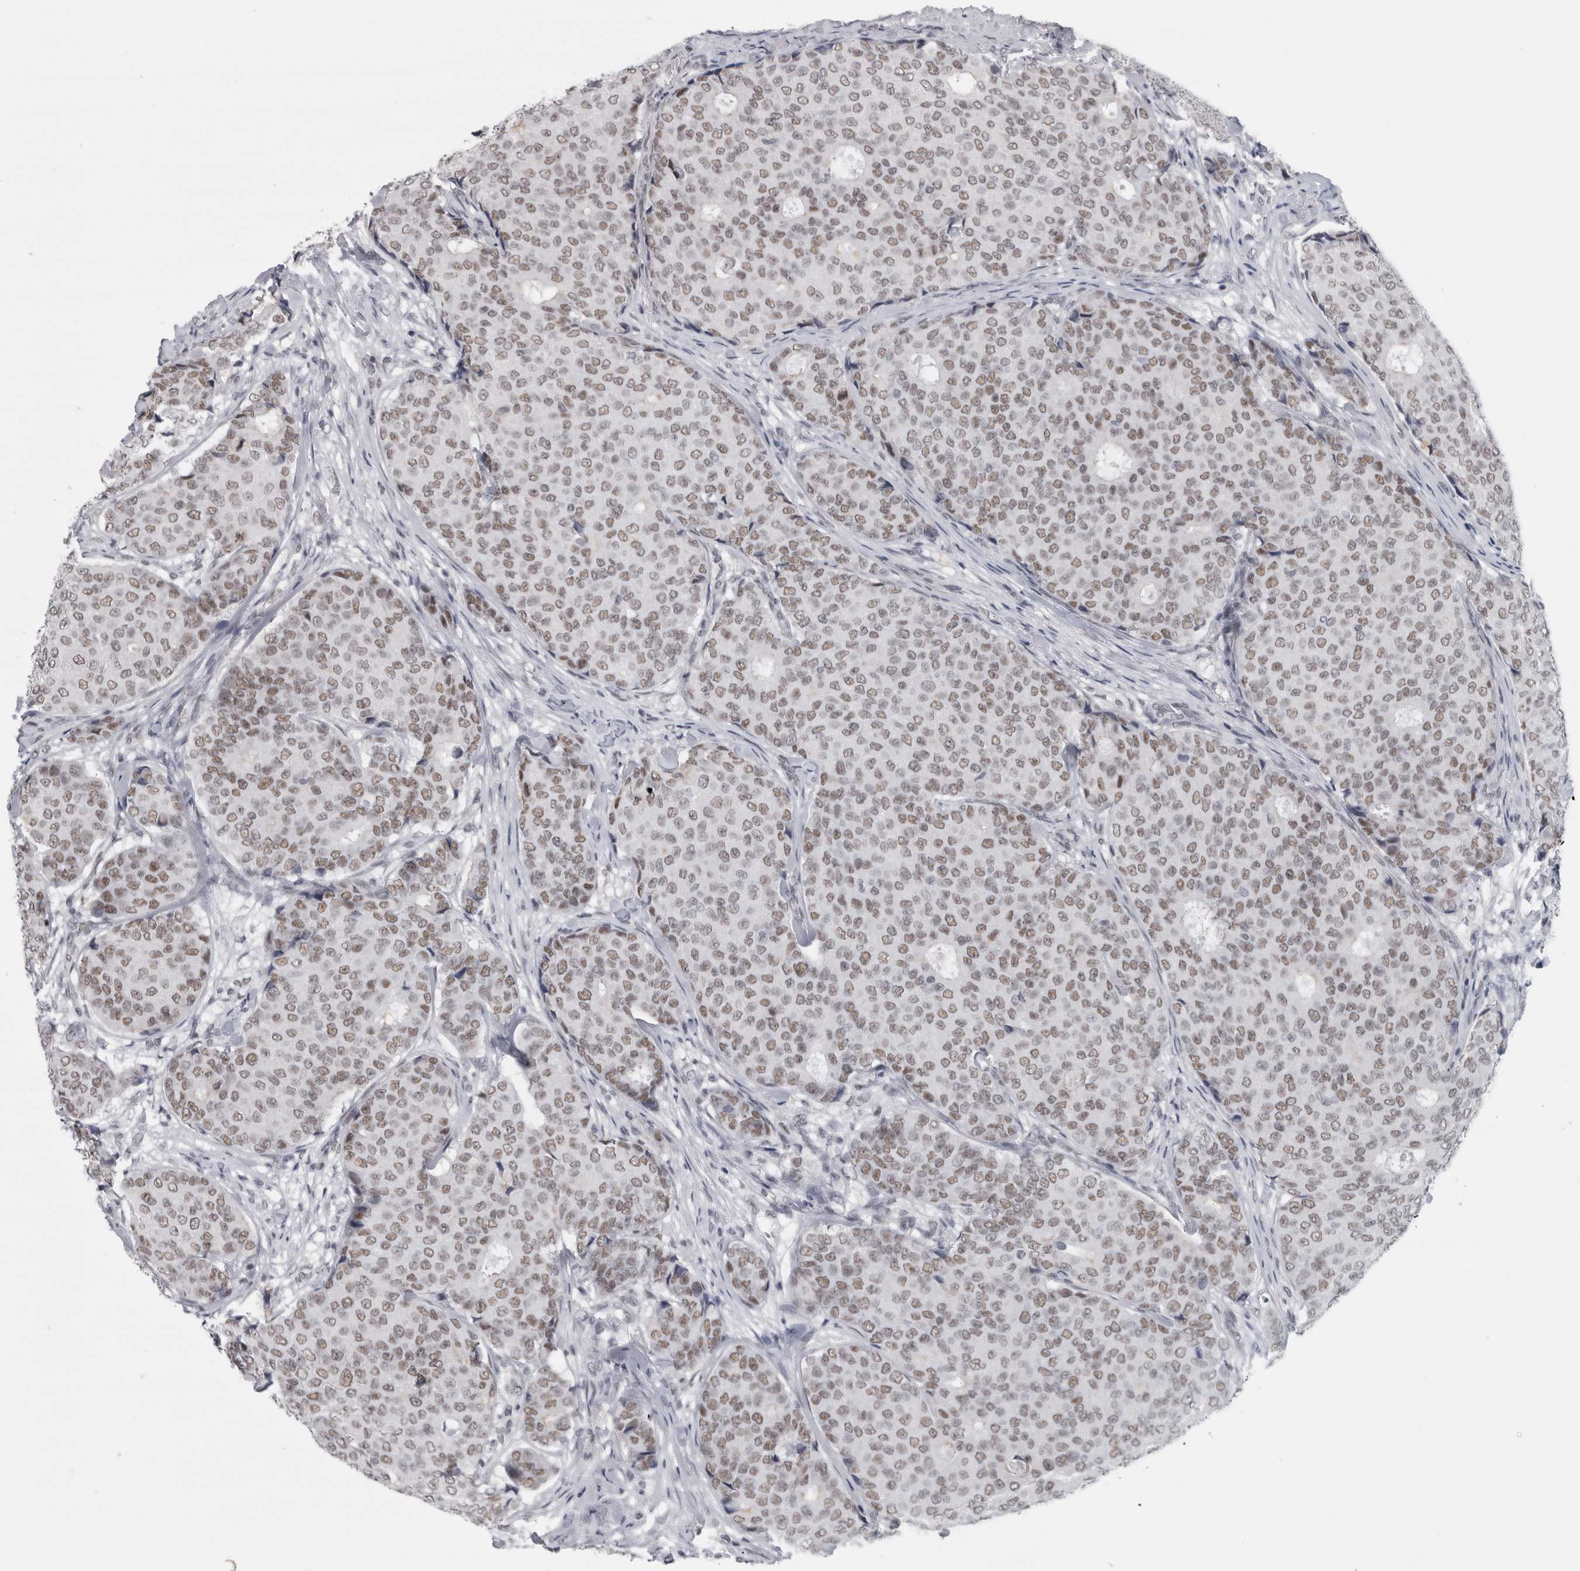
{"staining": {"intensity": "weak", "quantity": ">75%", "location": "nuclear"}, "tissue": "breast cancer", "cell_type": "Tumor cells", "image_type": "cancer", "snomed": [{"axis": "morphology", "description": "Duct carcinoma"}, {"axis": "topography", "description": "Breast"}], "caption": "Tumor cells reveal low levels of weak nuclear expression in approximately >75% of cells in human breast cancer. (DAB (3,3'-diaminobenzidine) IHC, brown staining for protein, blue staining for nuclei).", "gene": "ARID4B", "patient": {"sex": "female", "age": 75}}